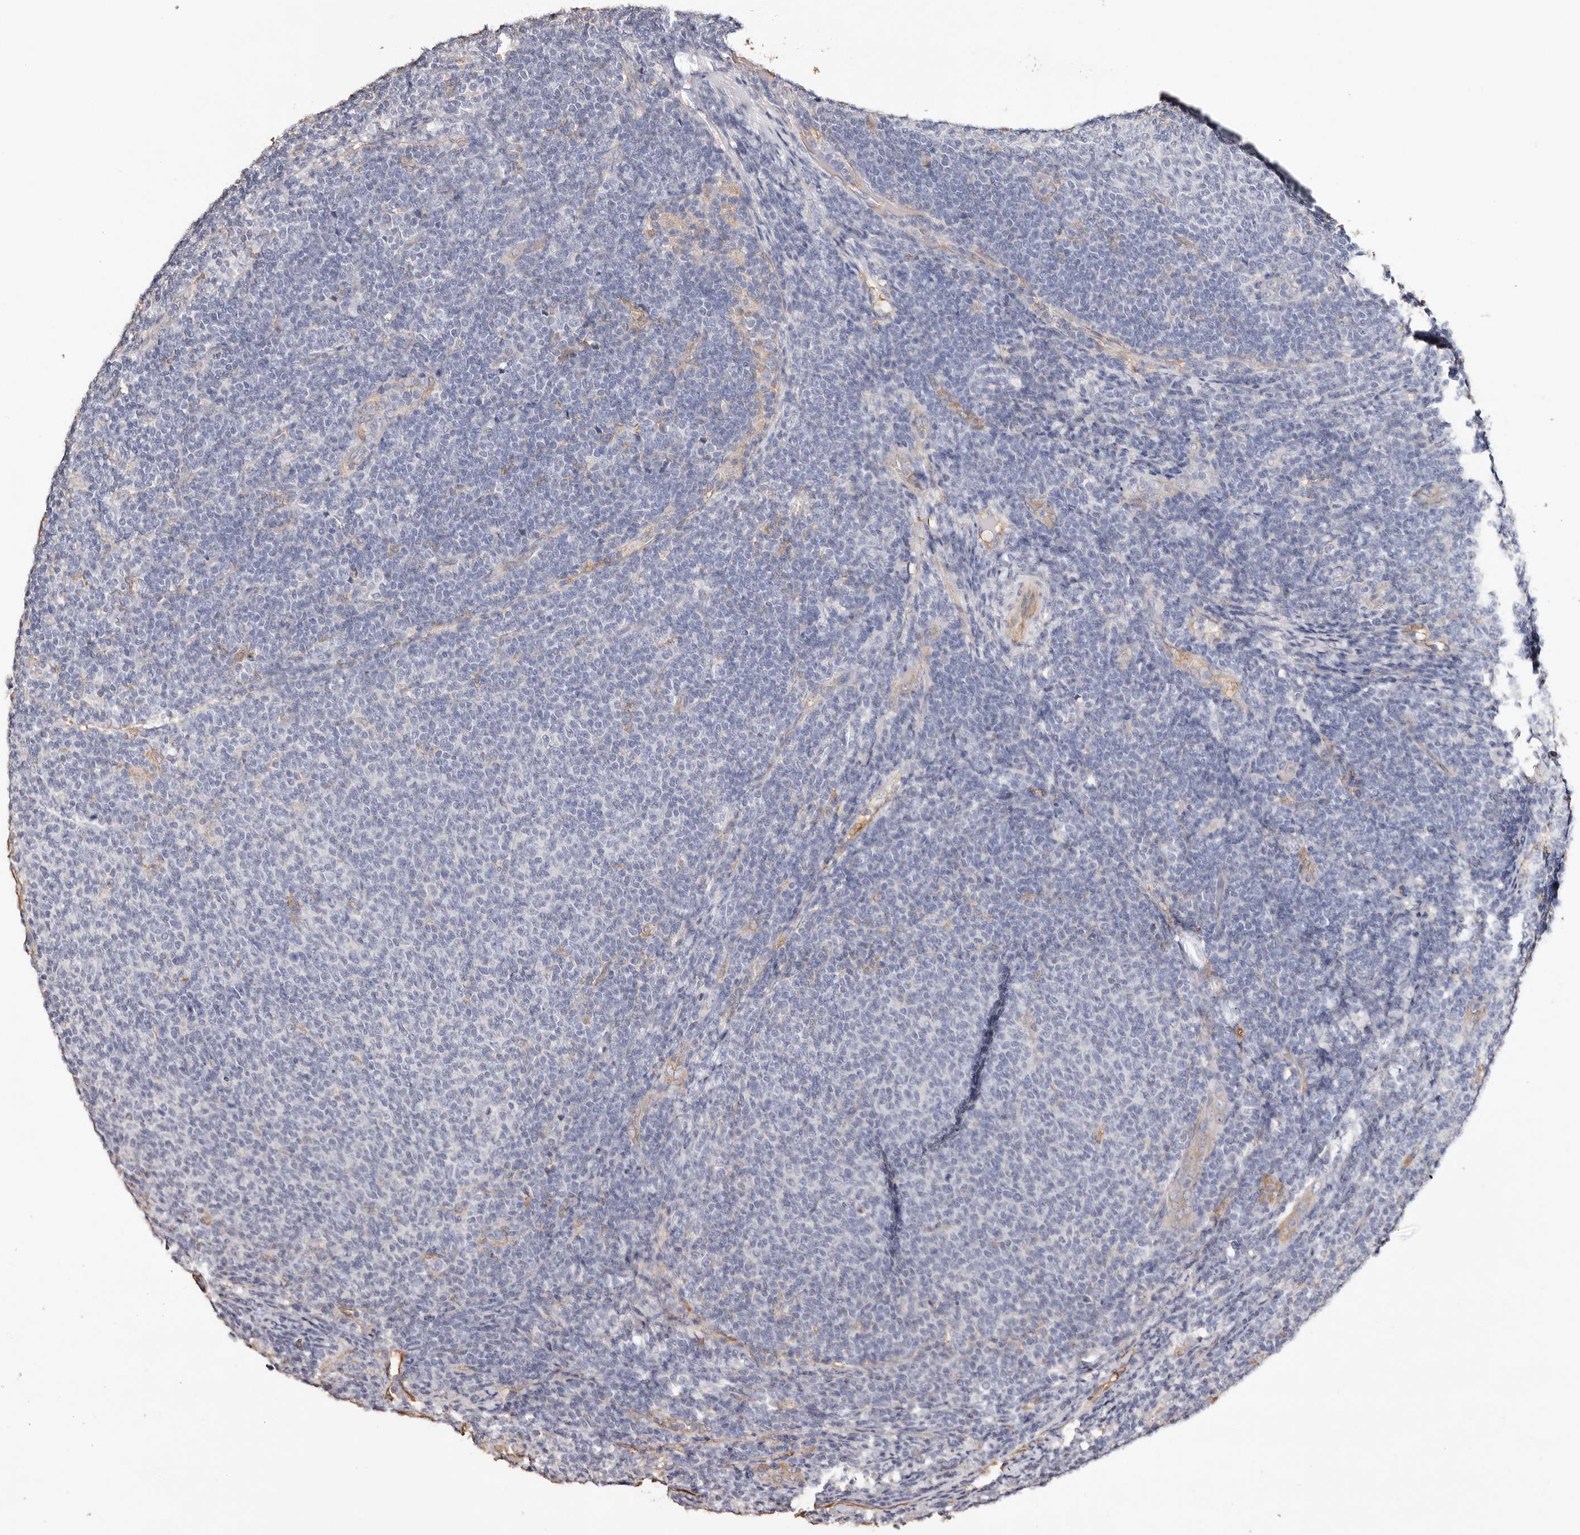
{"staining": {"intensity": "negative", "quantity": "none", "location": "none"}, "tissue": "lymphoma", "cell_type": "Tumor cells", "image_type": "cancer", "snomed": [{"axis": "morphology", "description": "Malignant lymphoma, non-Hodgkin's type, Low grade"}, {"axis": "topography", "description": "Lymph node"}], "caption": "Photomicrograph shows no significant protein expression in tumor cells of low-grade malignant lymphoma, non-Hodgkin's type.", "gene": "TGM2", "patient": {"sex": "male", "age": 66}}